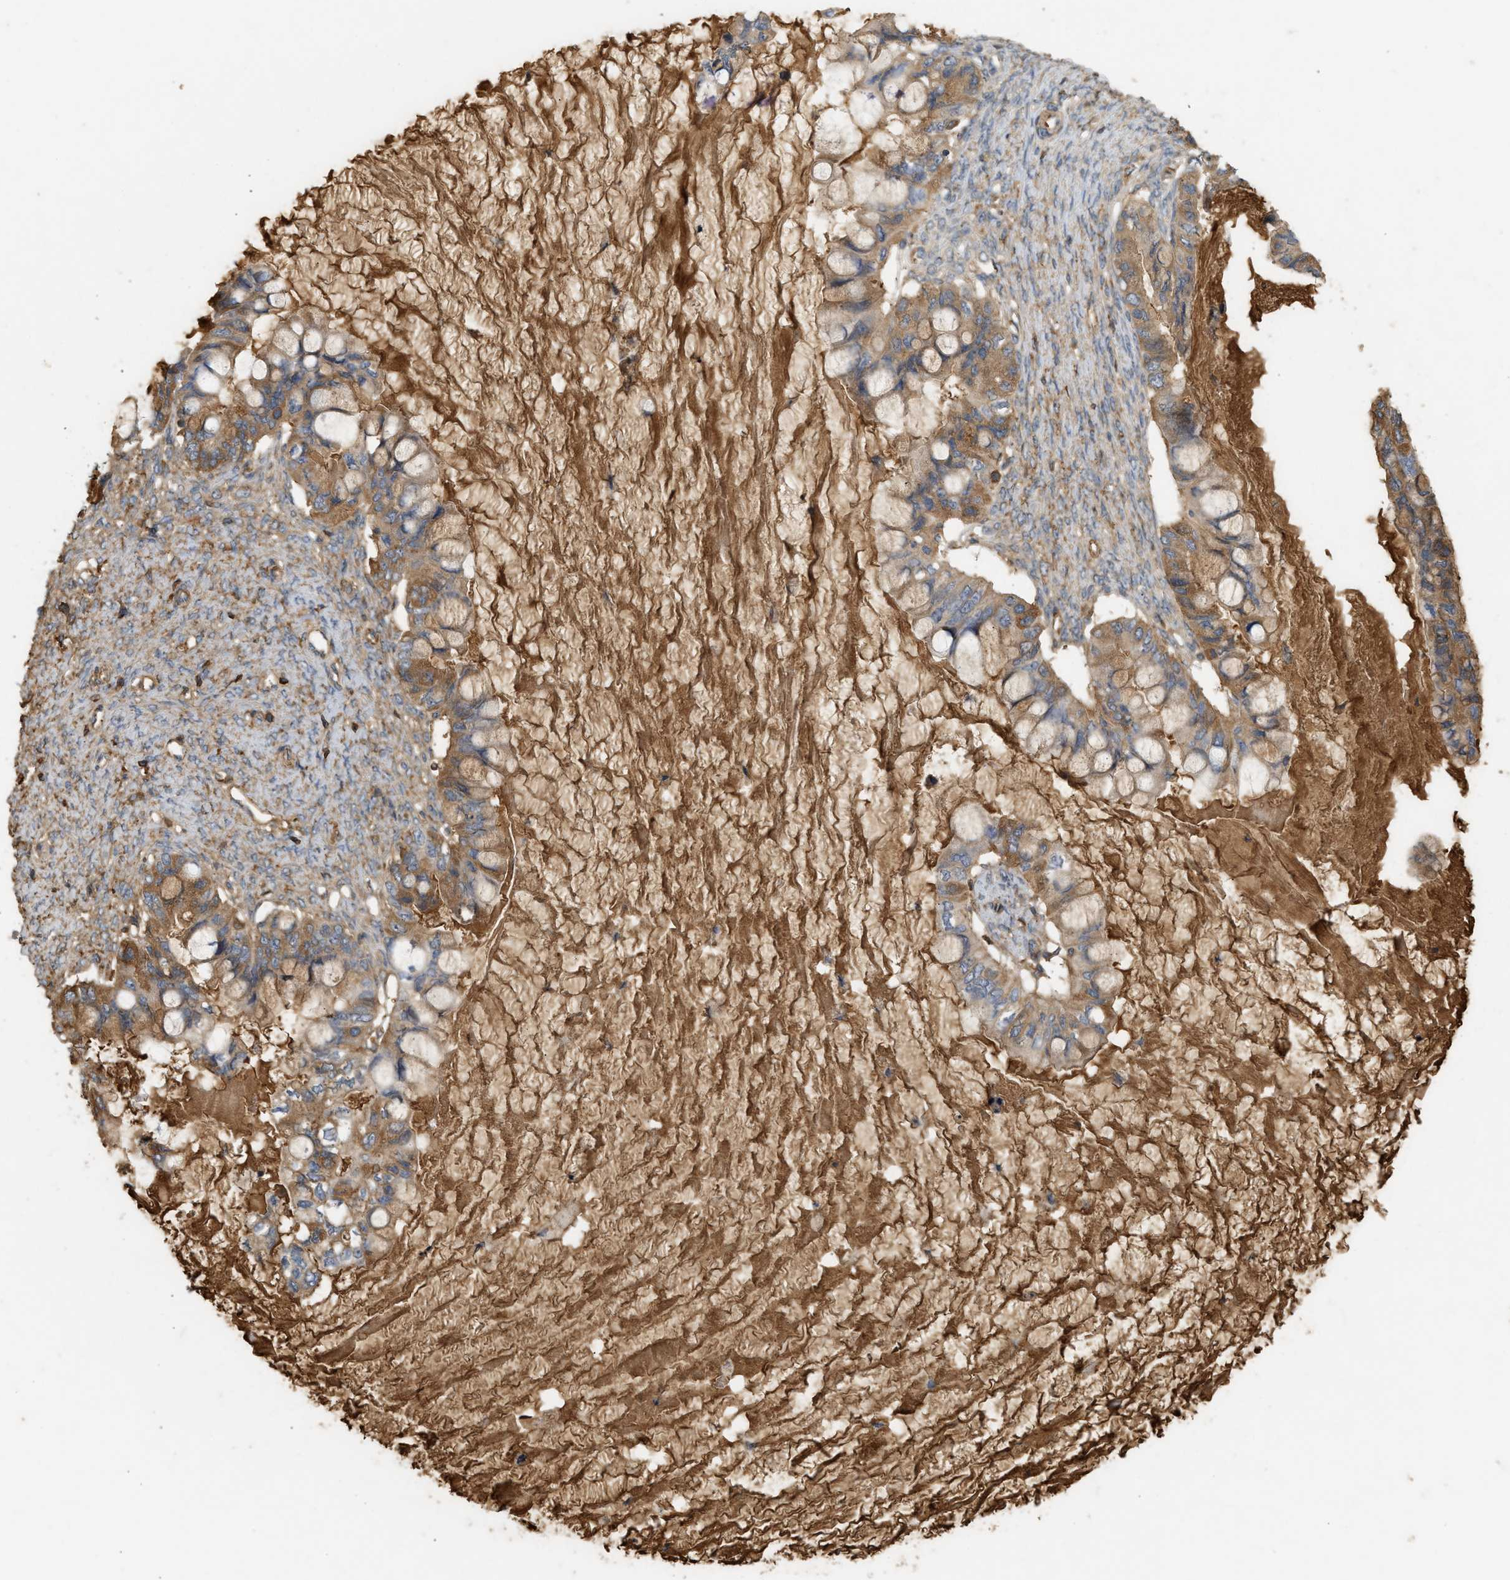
{"staining": {"intensity": "moderate", "quantity": ">75%", "location": "cytoplasmic/membranous"}, "tissue": "ovarian cancer", "cell_type": "Tumor cells", "image_type": "cancer", "snomed": [{"axis": "morphology", "description": "Cystadenocarcinoma, mucinous, NOS"}, {"axis": "topography", "description": "Ovary"}], "caption": "This image exhibits ovarian cancer (mucinous cystadenocarcinoma) stained with immunohistochemistry (IHC) to label a protein in brown. The cytoplasmic/membranous of tumor cells show moderate positivity for the protein. Nuclei are counter-stained blue.", "gene": "F8", "patient": {"sex": "female", "age": 80}}